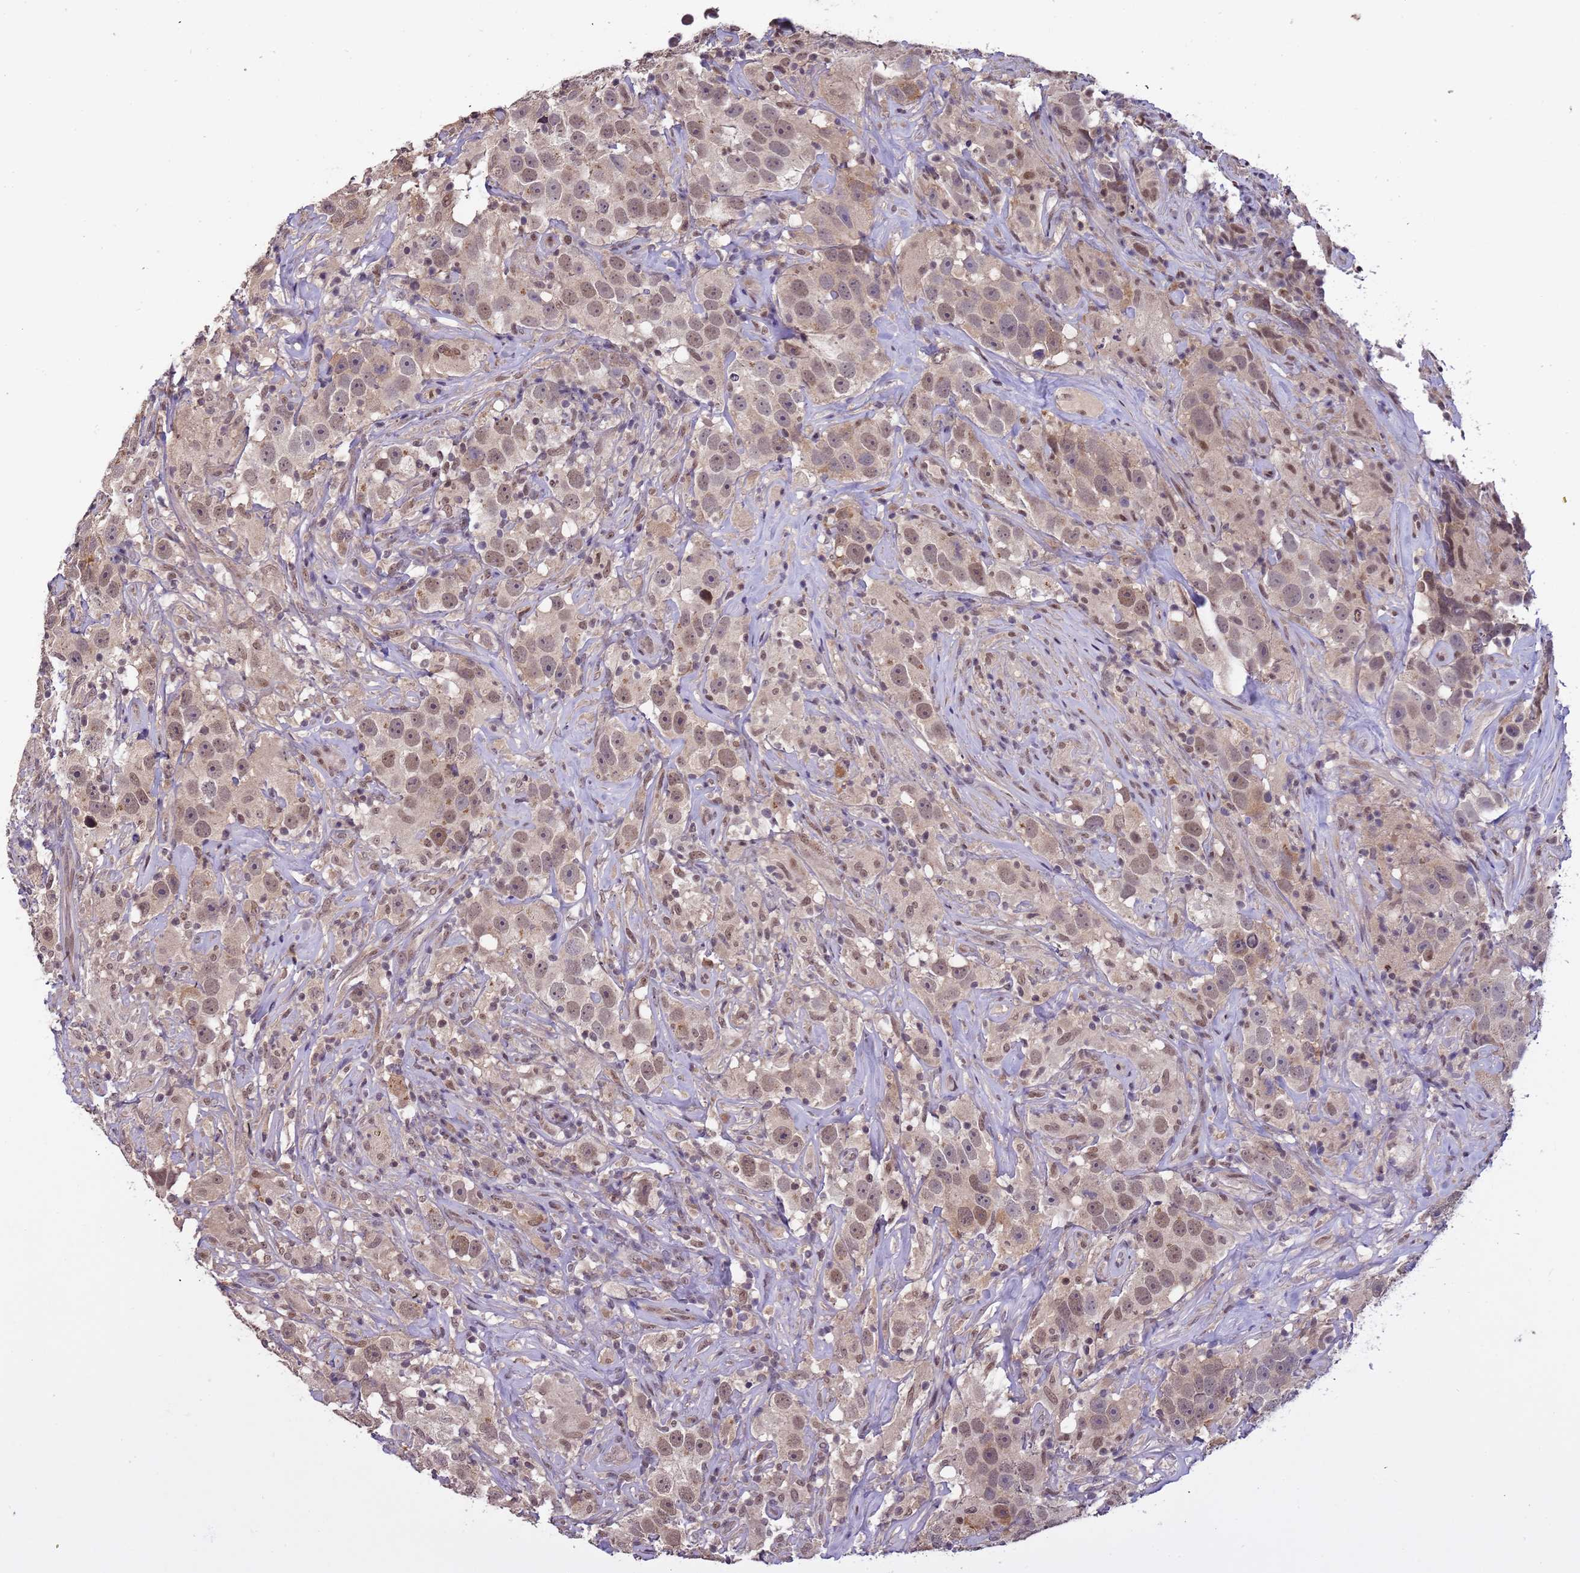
{"staining": {"intensity": "weak", "quantity": ">75%", "location": "nuclear"}, "tissue": "testis cancer", "cell_type": "Tumor cells", "image_type": "cancer", "snomed": [{"axis": "morphology", "description": "Seminoma, NOS"}, {"axis": "topography", "description": "Testis"}], "caption": "The micrograph demonstrates staining of testis cancer (seminoma), revealing weak nuclear protein expression (brown color) within tumor cells. (DAB IHC, brown staining for protein, blue staining for nuclei).", "gene": "ZBTB5", "patient": {"sex": "male", "age": 49}}